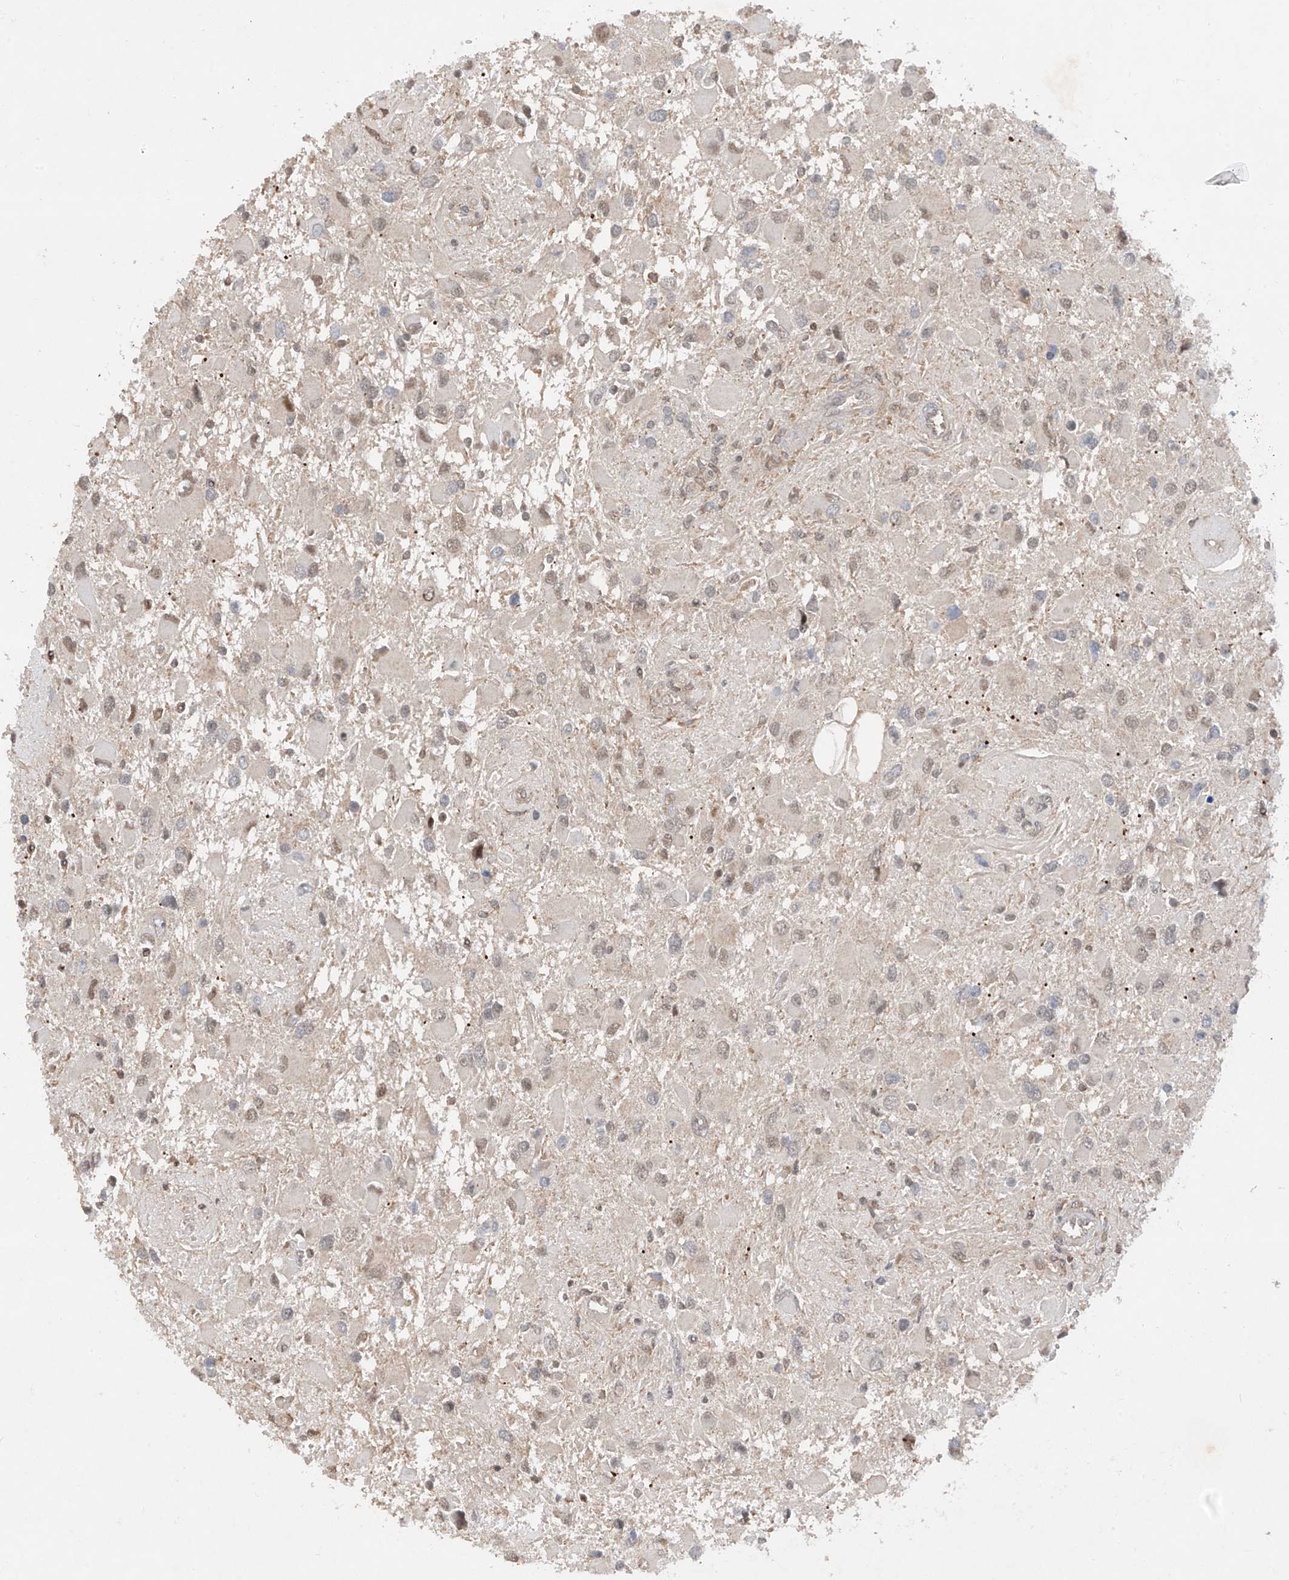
{"staining": {"intensity": "weak", "quantity": "<25%", "location": "nuclear"}, "tissue": "glioma", "cell_type": "Tumor cells", "image_type": "cancer", "snomed": [{"axis": "morphology", "description": "Glioma, malignant, High grade"}, {"axis": "topography", "description": "Brain"}], "caption": "Immunohistochemistry (IHC) micrograph of neoplastic tissue: human malignant high-grade glioma stained with DAB shows no significant protein positivity in tumor cells.", "gene": "ZNF358", "patient": {"sex": "male", "age": 53}}